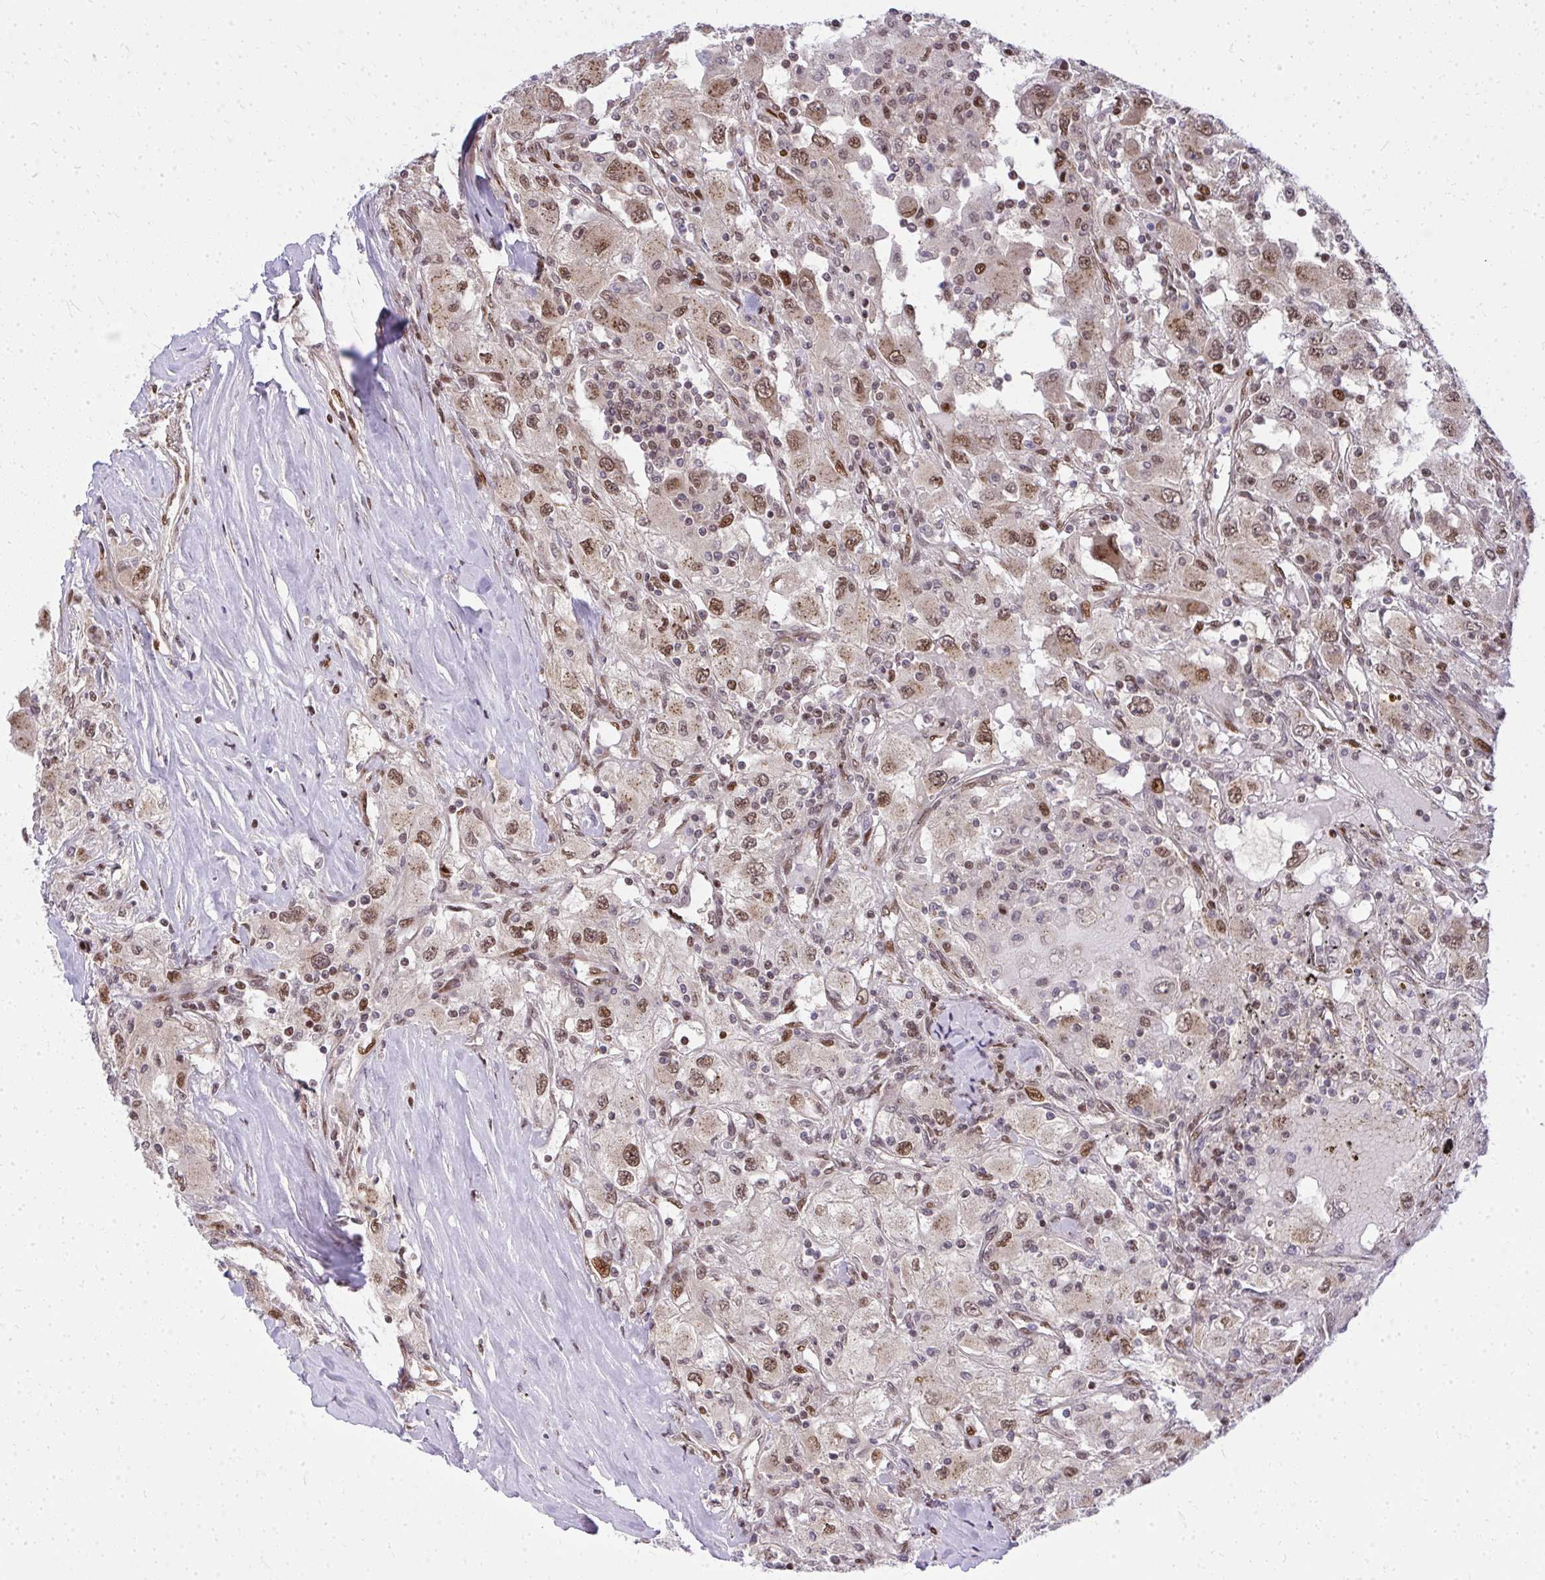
{"staining": {"intensity": "moderate", "quantity": ">75%", "location": "cytoplasmic/membranous,nuclear"}, "tissue": "renal cancer", "cell_type": "Tumor cells", "image_type": "cancer", "snomed": [{"axis": "morphology", "description": "Adenocarcinoma, NOS"}, {"axis": "topography", "description": "Kidney"}], "caption": "IHC of human renal adenocarcinoma shows medium levels of moderate cytoplasmic/membranous and nuclear positivity in approximately >75% of tumor cells. Using DAB (3,3'-diaminobenzidine) (brown) and hematoxylin (blue) stains, captured at high magnification using brightfield microscopy.", "gene": "PIGY", "patient": {"sex": "female", "age": 67}}